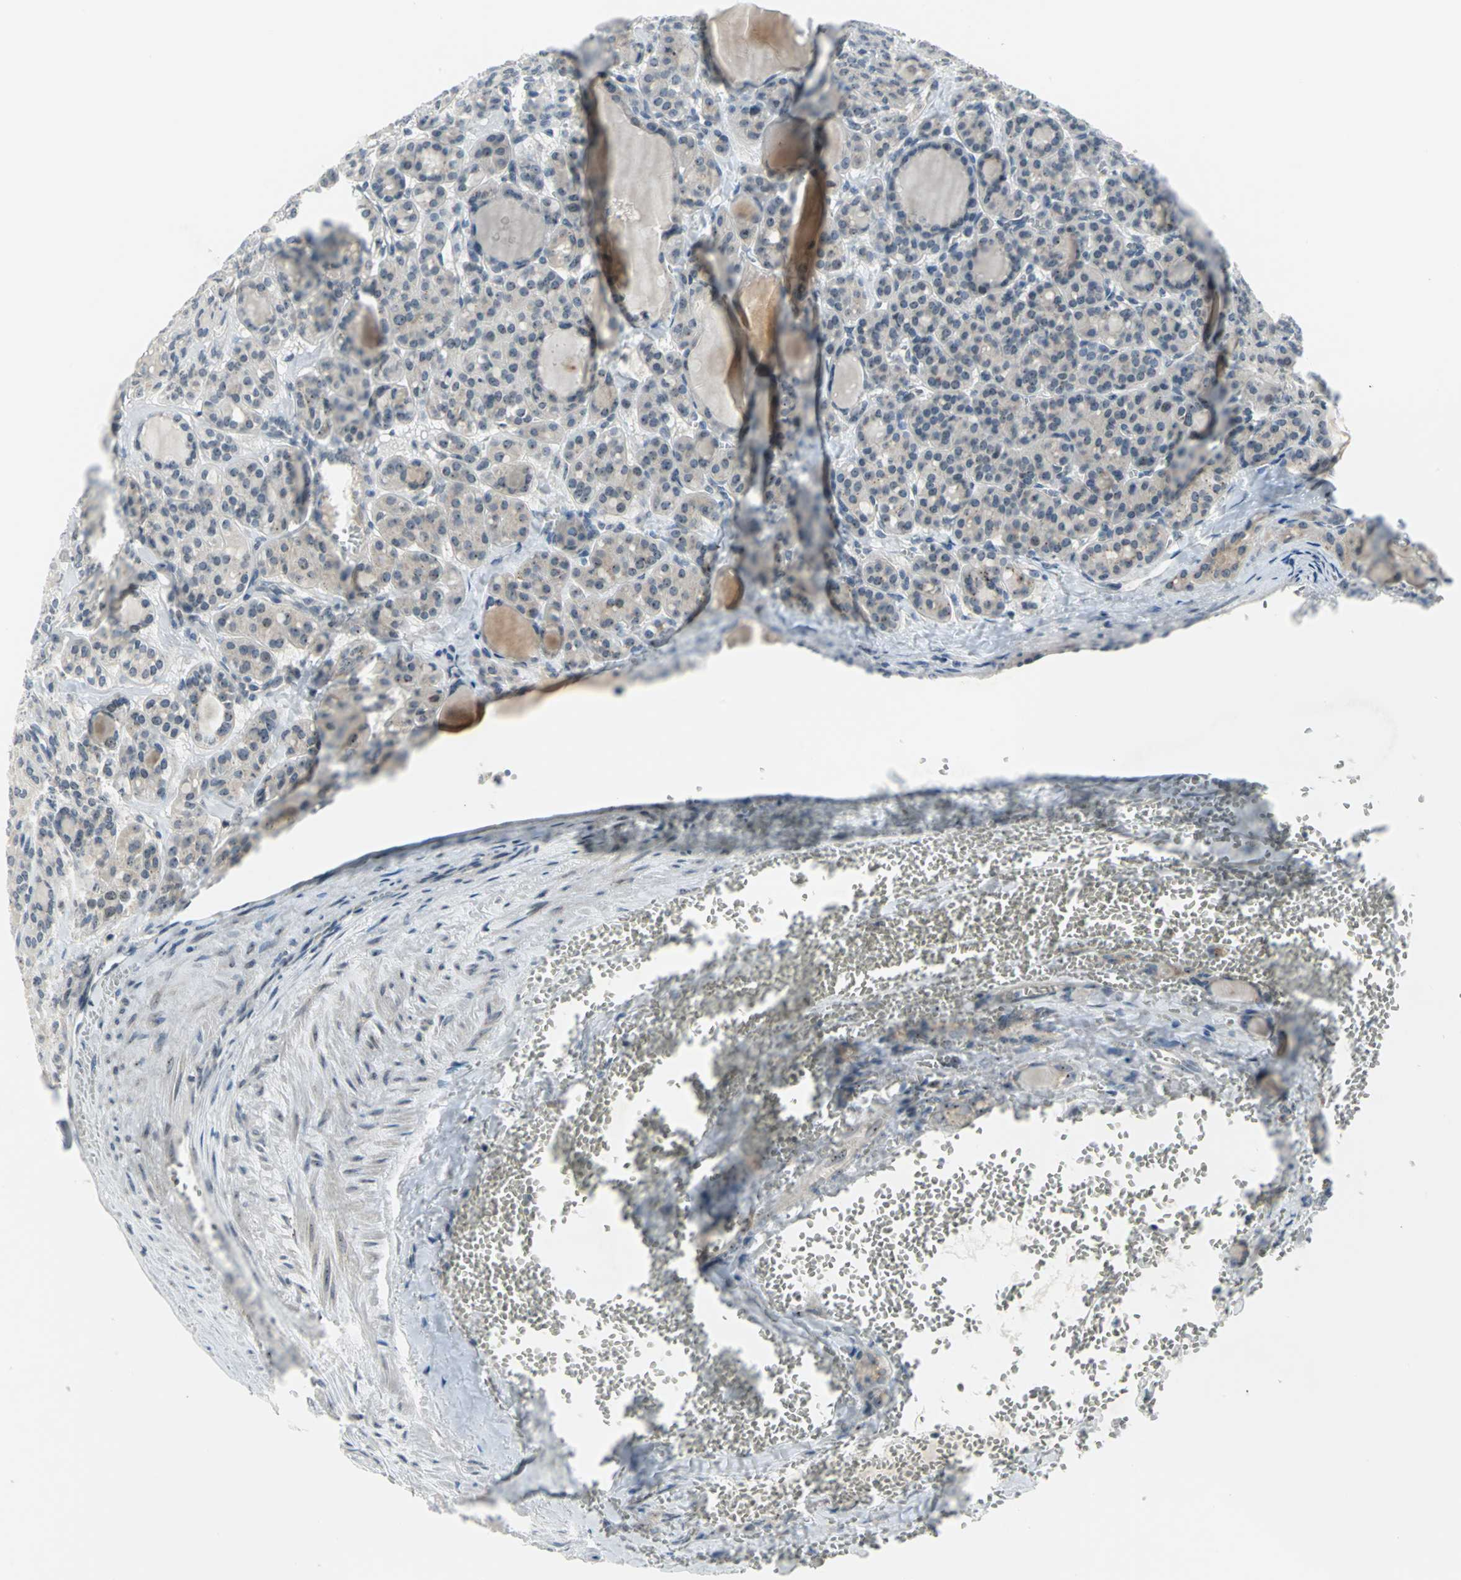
{"staining": {"intensity": "moderate", "quantity": "<25%", "location": "nuclear"}, "tissue": "thyroid cancer", "cell_type": "Tumor cells", "image_type": "cancer", "snomed": [{"axis": "morphology", "description": "Follicular adenoma carcinoma, NOS"}, {"axis": "topography", "description": "Thyroid gland"}], "caption": "Tumor cells demonstrate low levels of moderate nuclear positivity in about <25% of cells in human thyroid cancer (follicular adenoma carcinoma).", "gene": "MYBBP1A", "patient": {"sex": "female", "age": 71}}